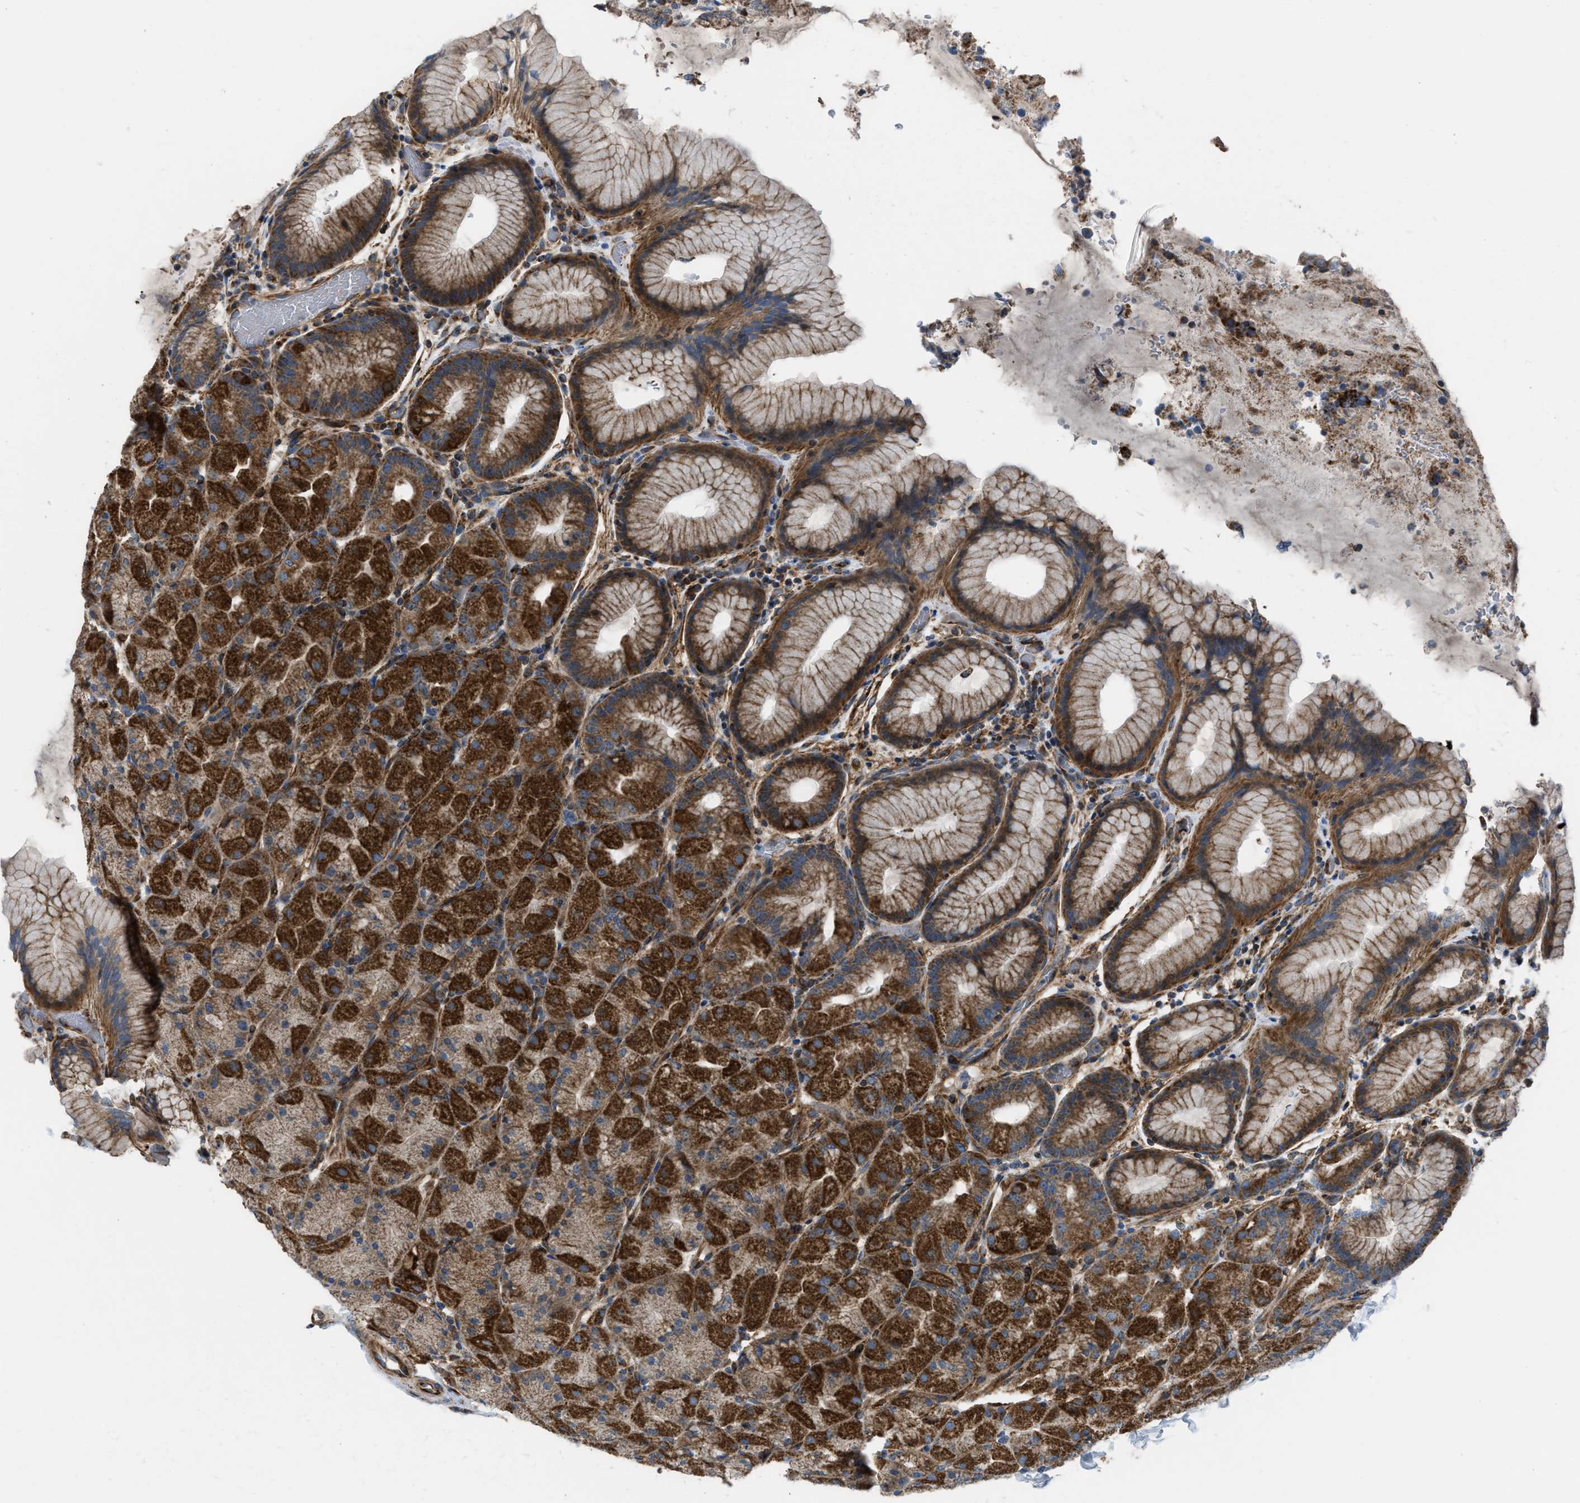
{"staining": {"intensity": "strong", "quantity": ">75%", "location": "cytoplasmic/membranous"}, "tissue": "stomach", "cell_type": "Glandular cells", "image_type": "normal", "snomed": [{"axis": "morphology", "description": "Normal tissue, NOS"}, {"axis": "topography", "description": "Stomach, upper"}, {"axis": "topography", "description": "Stomach"}], "caption": "A histopathology image of human stomach stained for a protein reveals strong cytoplasmic/membranous brown staining in glandular cells.", "gene": "SLC10A3", "patient": {"sex": "male", "age": 48}}